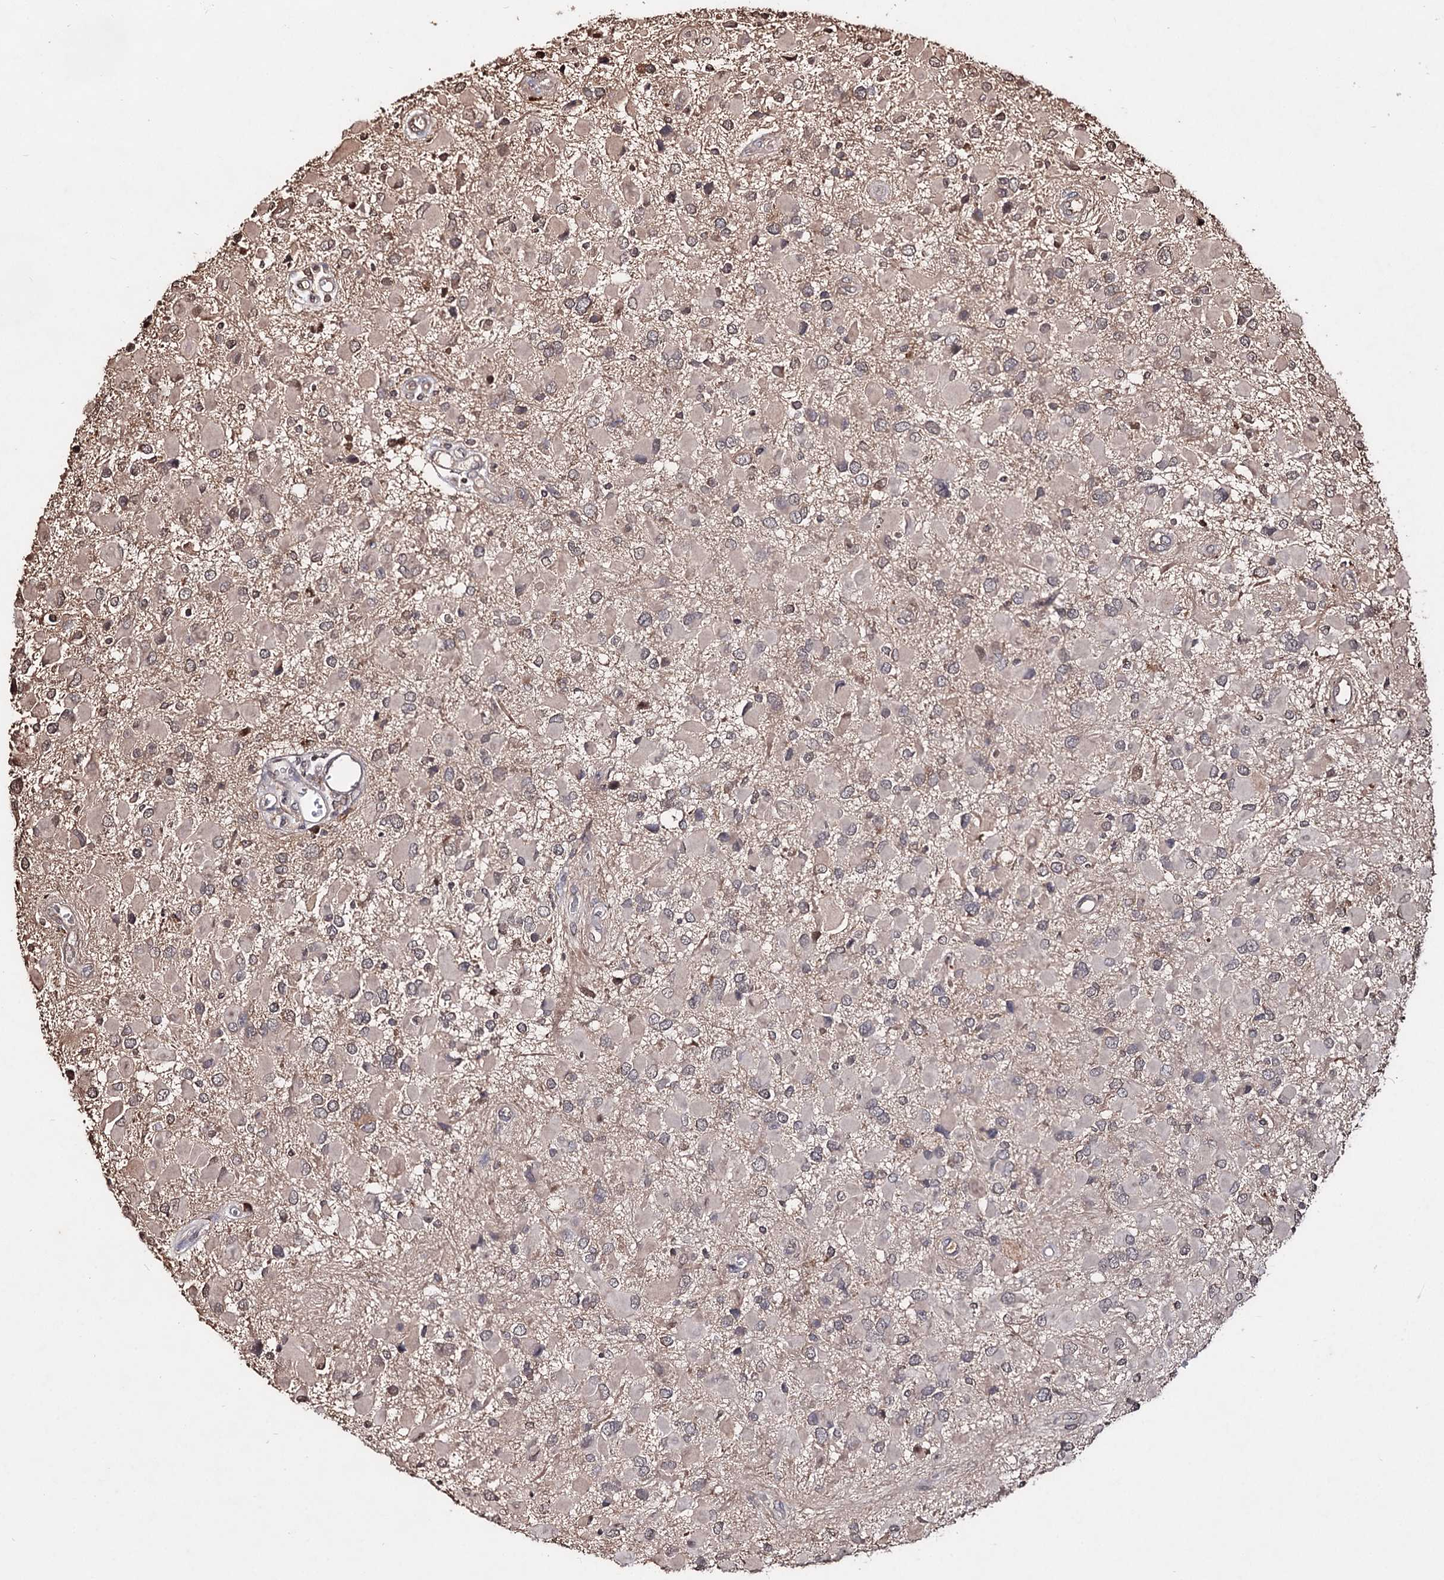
{"staining": {"intensity": "negative", "quantity": "none", "location": "none"}, "tissue": "glioma", "cell_type": "Tumor cells", "image_type": "cancer", "snomed": [{"axis": "morphology", "description": "Glioma, malignant, High grade"}, {"axis": "topography", "description": "Brain"}], "caption": "Human glioma stained for a protein using immunohistochemistry (IHC) displays no positivity in tumor cells.", "gene": "ARFIP2", "patient": {"sex": "male", "age": 53}}